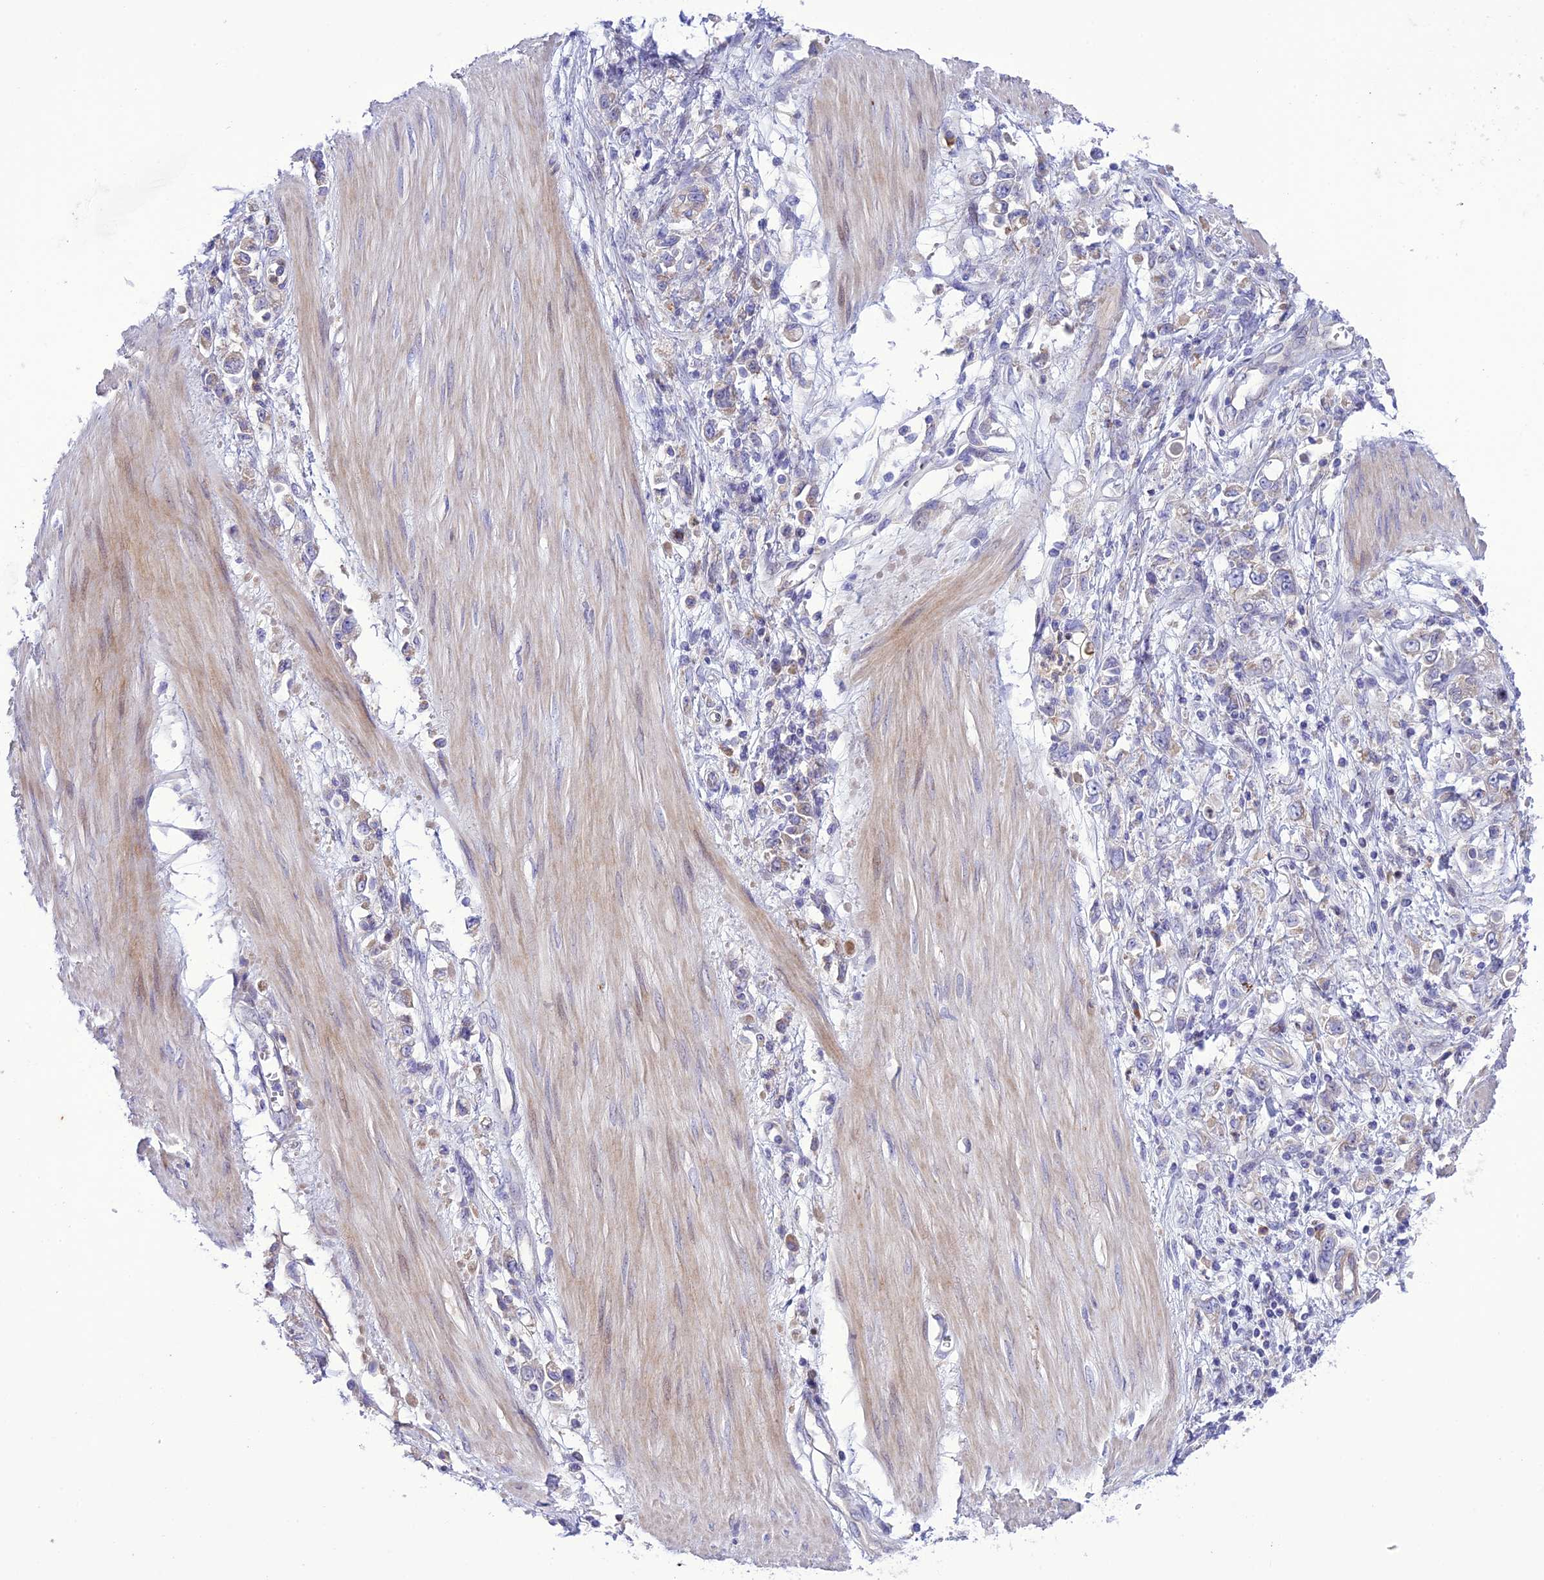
{"staining": {"intensity": "negative", "quantity": "none", "location": "none"}, "tissue": "stomach cancer", "cell_type": "Tumor cells", "image_type": "cancer", "snomed": [{"axis": "morphology", "description": "Adenocarcinoma, NOS"}, {"axis": "topography", "description": "Stomach"}], "caption": "There is no significant staining in tumor cells of stomach cancer. (DAB (3,3'-diaminobenzidine) immunohistochemistry visualized using brightfield microscopy, high magnification).", "gene": "JMY", "patient": {"sex": "female", "age": 76}}